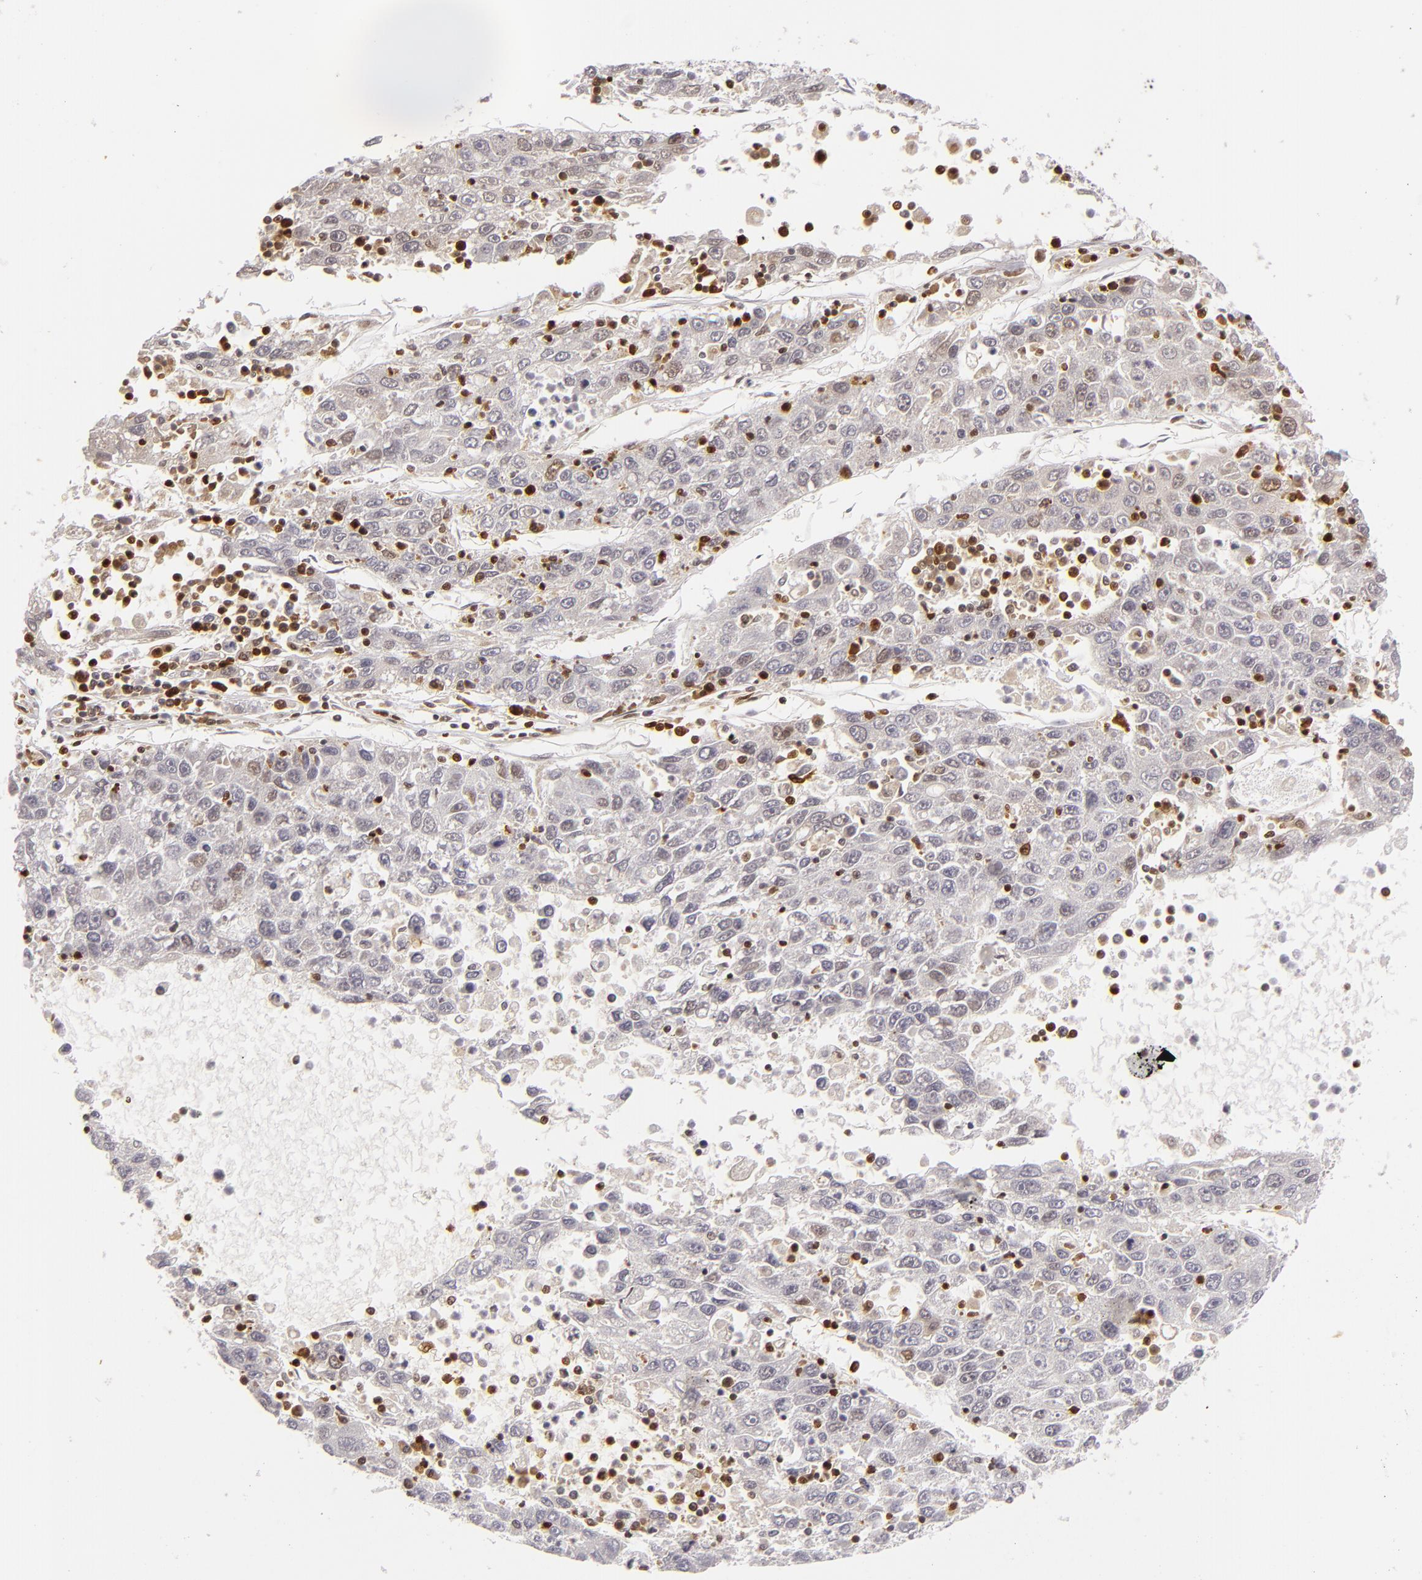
{"staining": {"intensity": "negative", "quantity": "none", "location": "none"}, "tissue": "liver cancer", "cell_type": "Tumor cells", "image_type": "cancer", "snomed": [{"axis": "morphology", "description": "Carcinoma, Hepatocellular, NOS"}, {"axis": "topography", "description": "Liver"}], "caption": "The IHC micrograph has no significant expression in tumor cells of liver hepatocellular carcinoma tissue. Brightfield microscopy of immunohistochemistry stained with DAB (3,3'-diaminobenzidine) (brown) and hematoxylin (blue), captured at high magnification.", "gene": "APOBEC3G", "patient": {"sex": "male", "age": 49}}